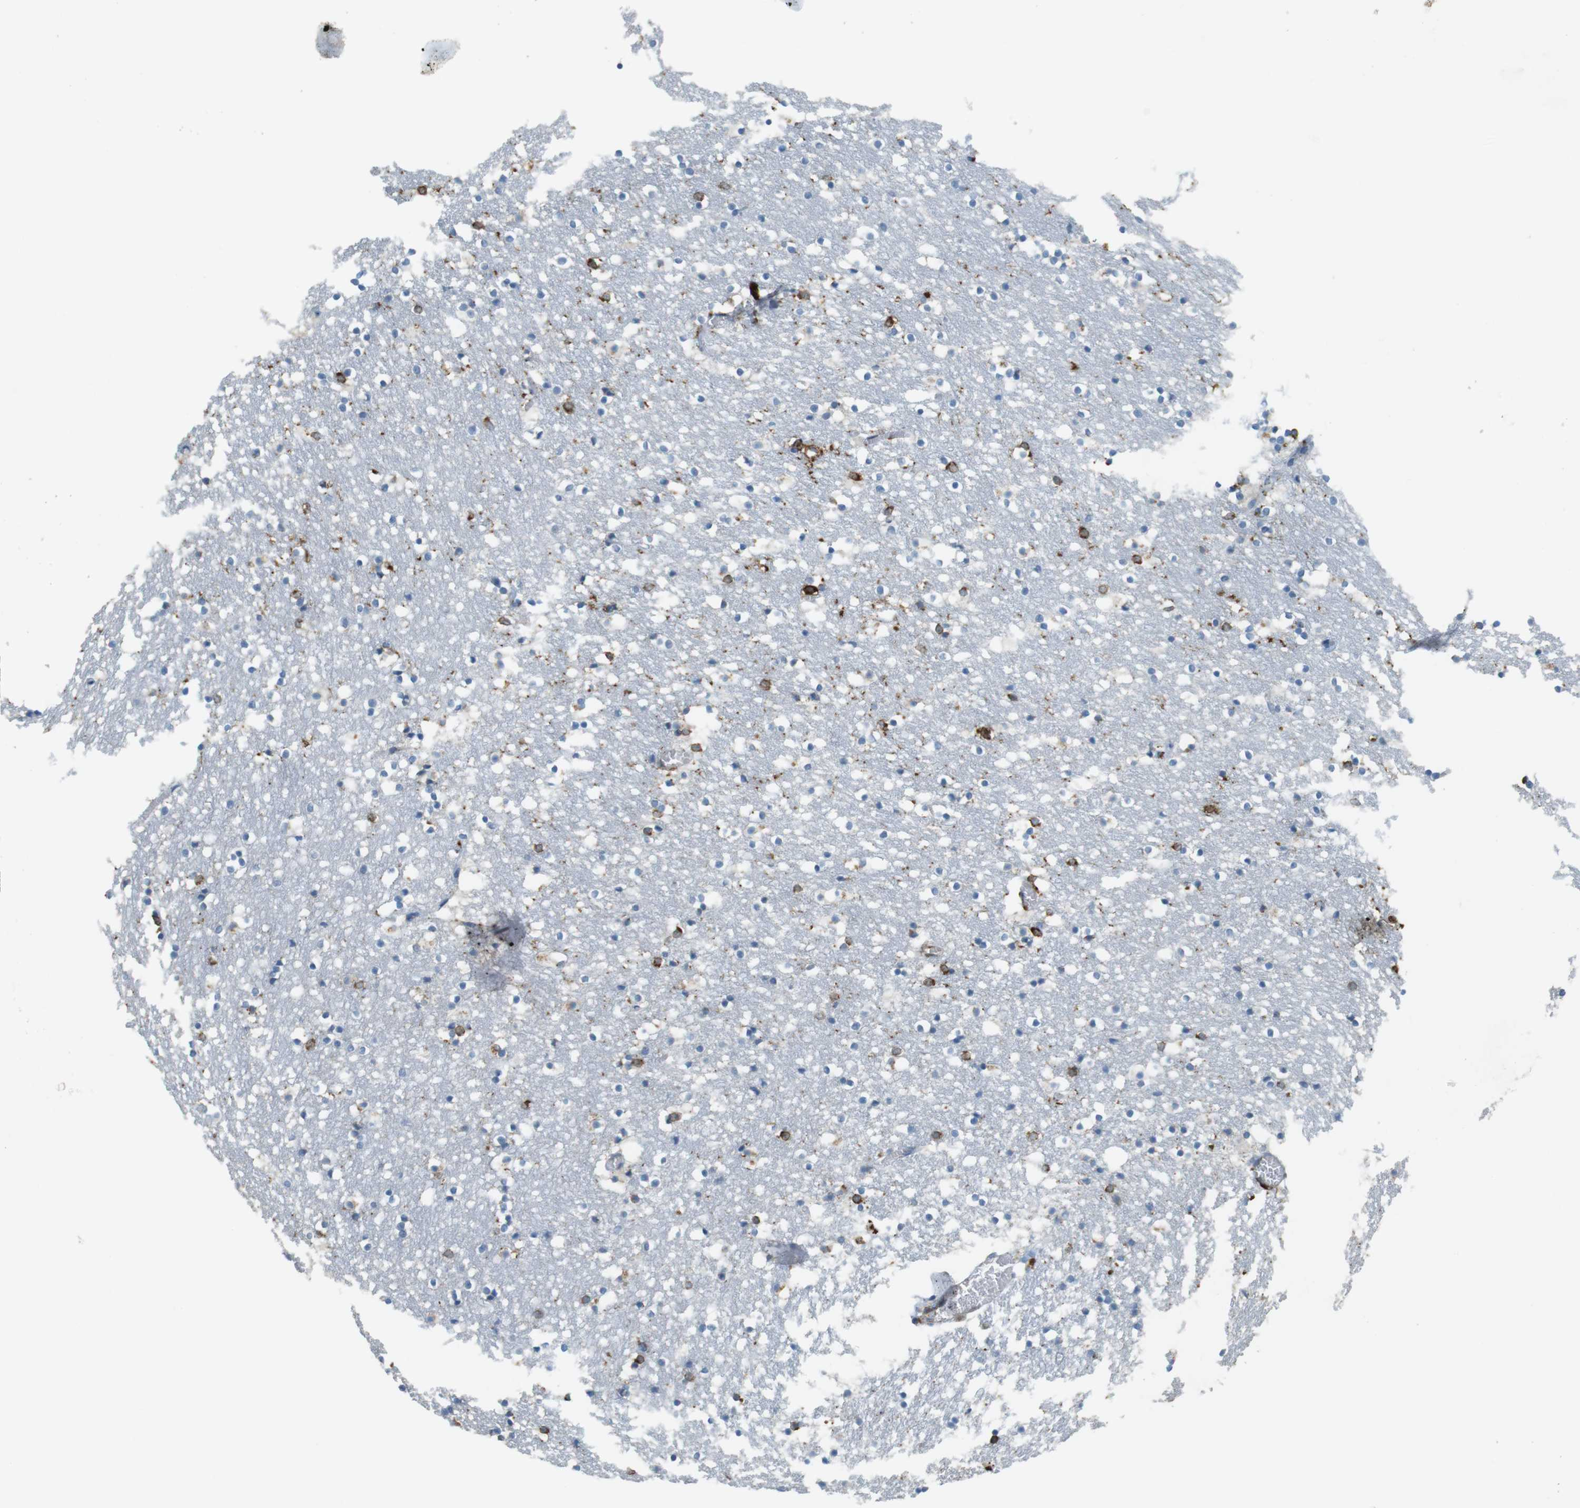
{"staining": {"intensity": "strong", "quantity": "<25%", "location": "cytoplasmic/membranous"}, "tissue": "caudate", "cell_type": "Glial cells", "image_type": "normal", "snomed": [{"axis": "morphology", "description": "Normal tissue, NOS"}, {"axis": "topography", "description": "Lateral ventricle wall"}], "caption": "Caudate stained with a protein marker shows strong staining in glial cells.", "gene": "HLA", "patient": {"sex": "male", "age": 45}}